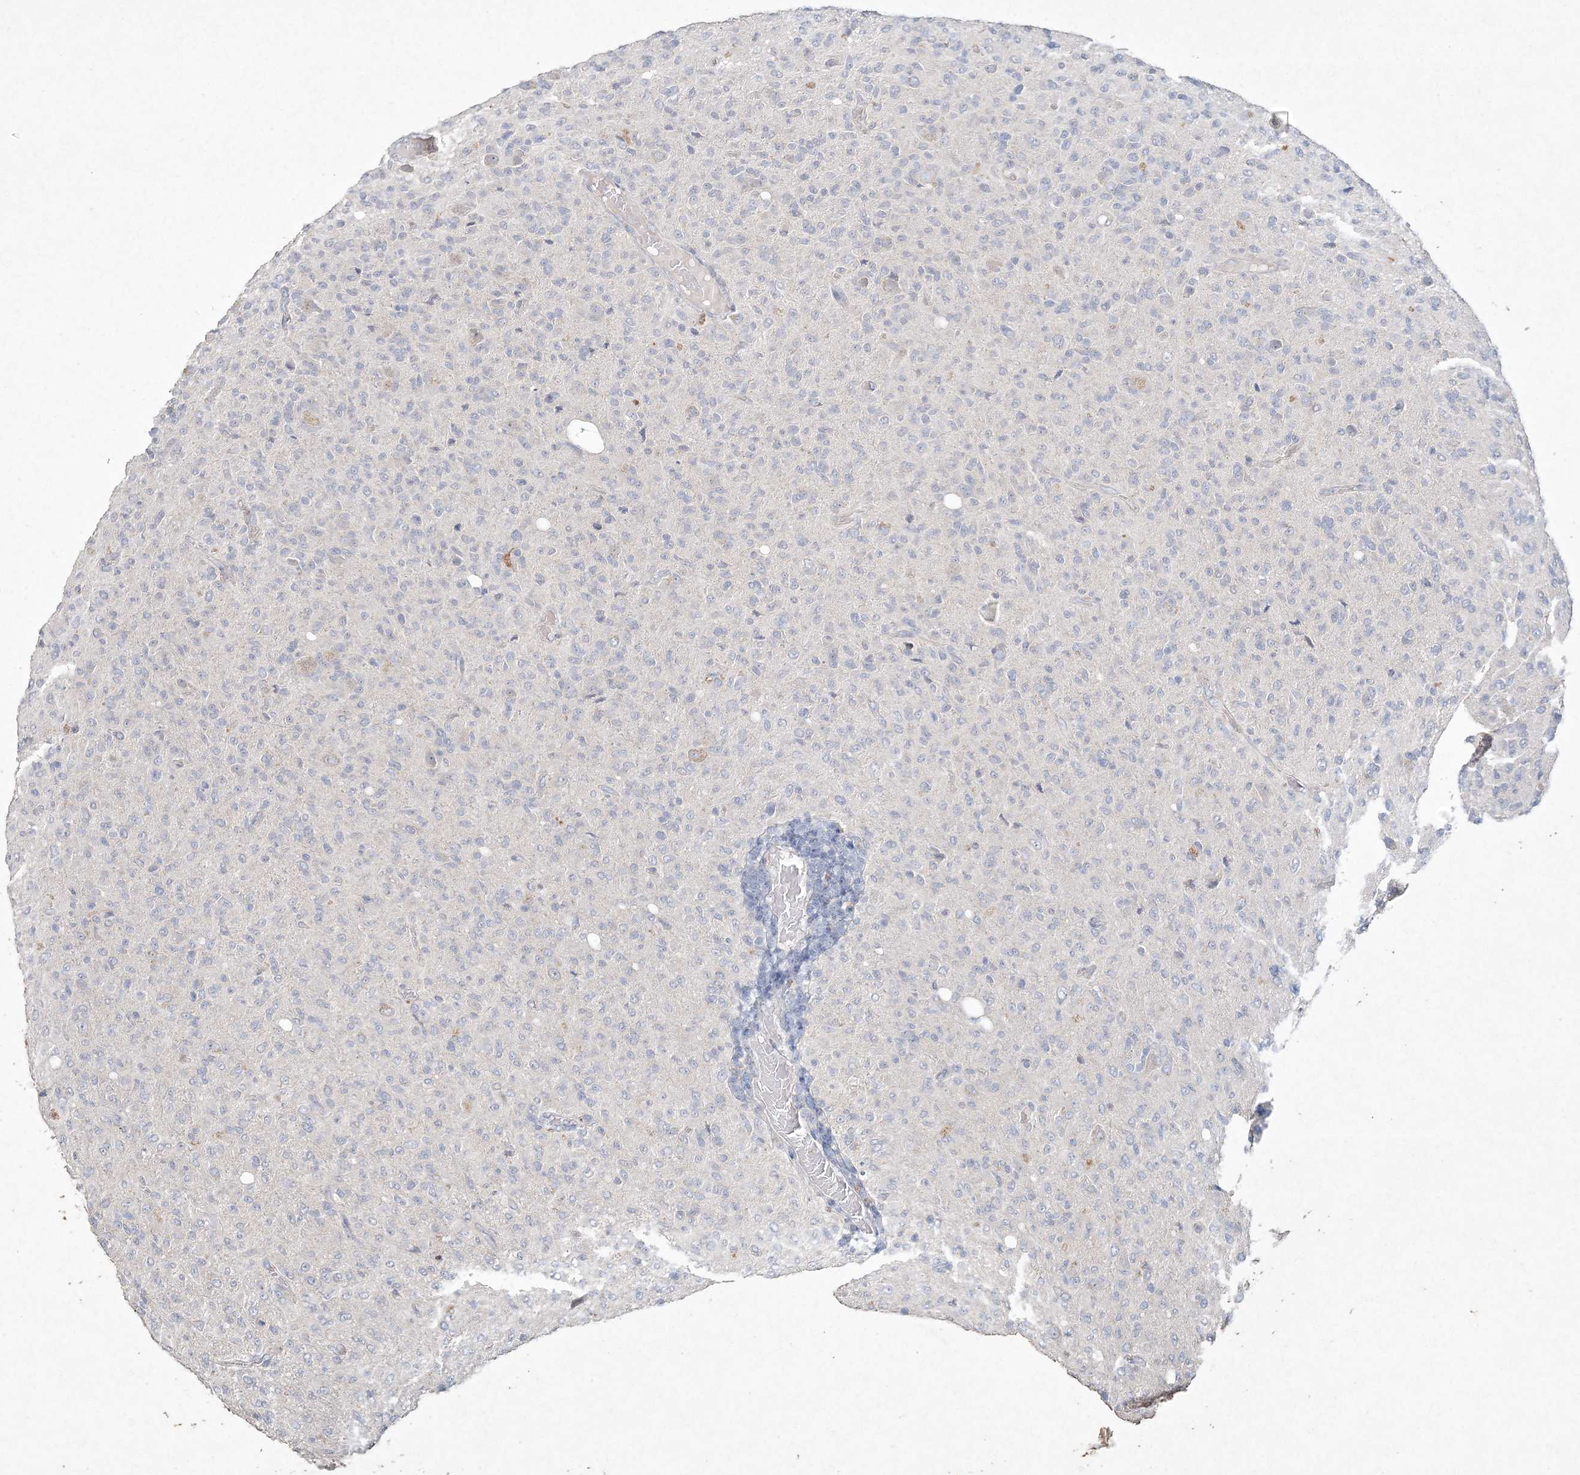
{"staining": {"intensity": "negative", "quantity": "none", "location": "none"}, "tissue": "glioma", "cell_type": "Tumor cells", "image_type": "cancer", "snomed": [{"axis": "morphology", "description": "Glioma, malignant, High grade"}, {"axis": "topography", "description": "Brain"}], "caption": "High magnification brightfield microscopy of glioma stained with DAB (3,3'-diaminobenzidine) (brown) and counterstained with hematoxylin (blue): tumor cells show no significant positivity.", "gene": "DNAH5", "patient": {"sex": "female", "age": 57}}